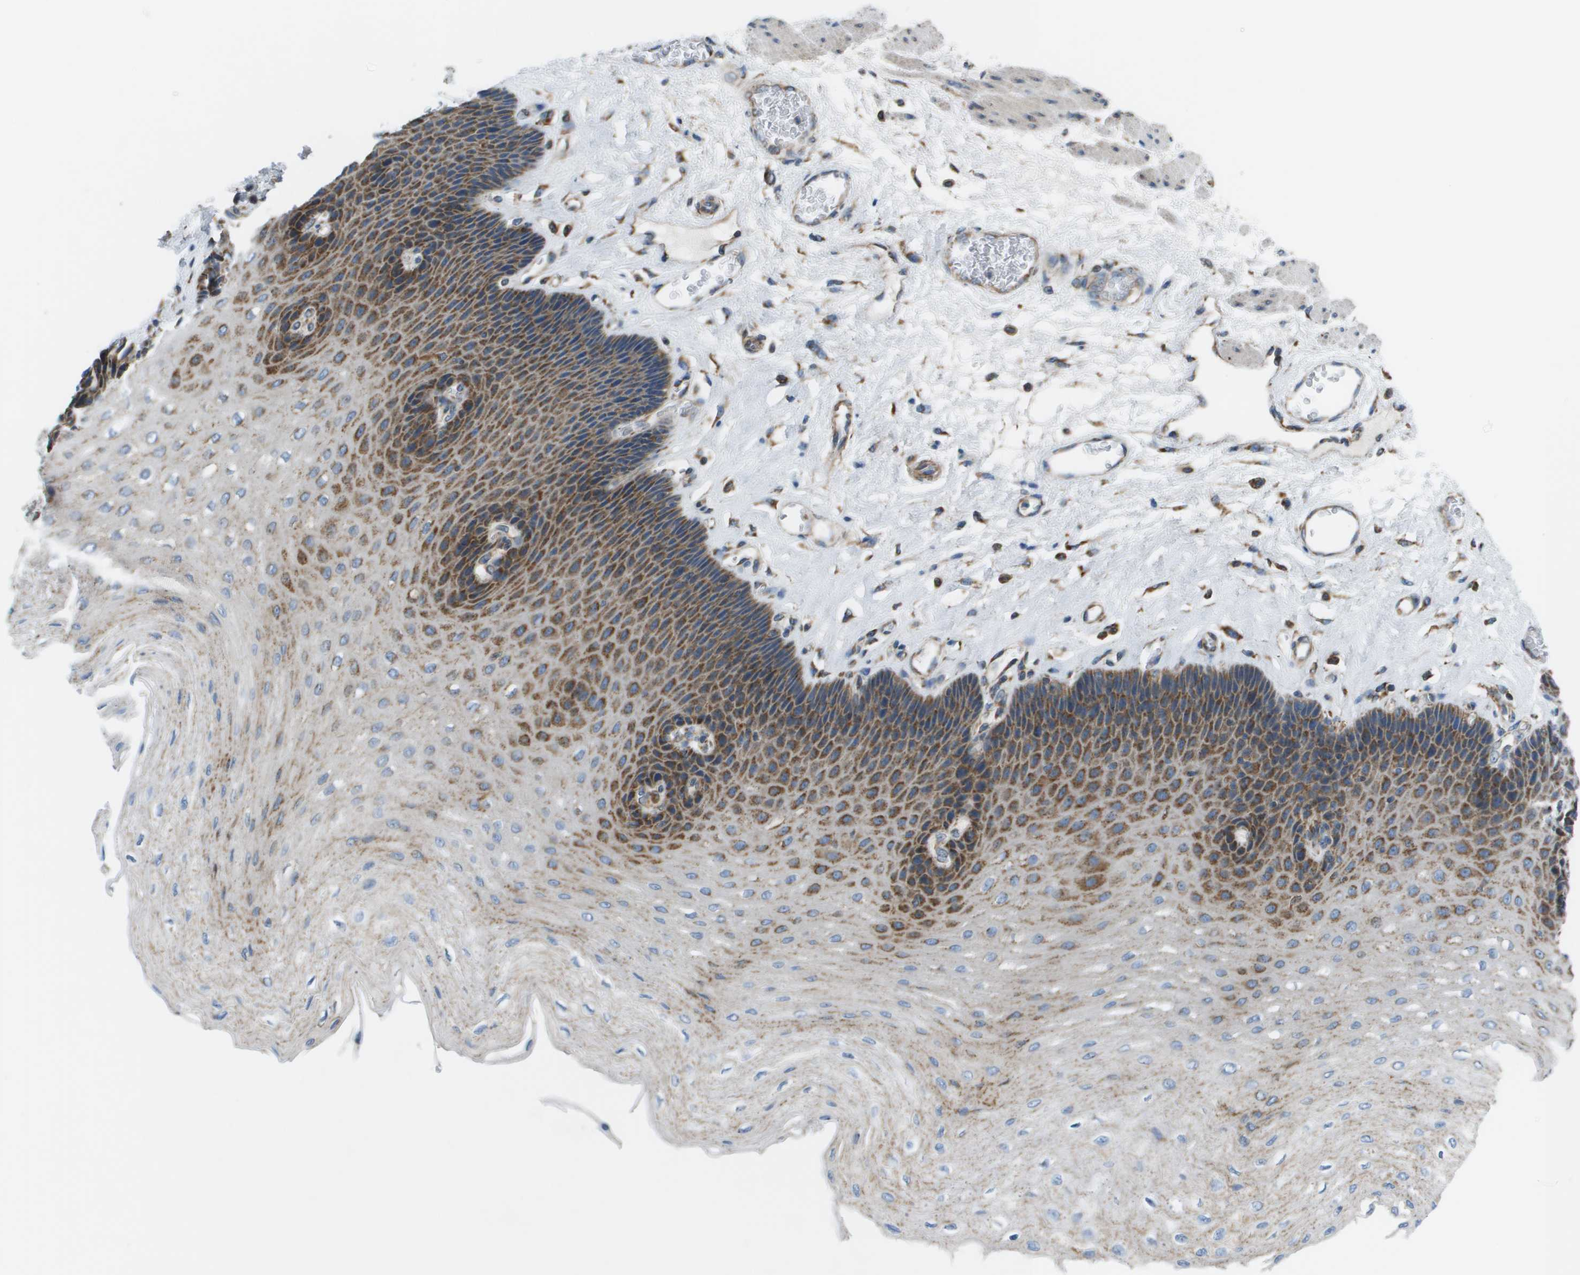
{"staining": {"intensity": "moderate", "quantity": ">75%", "location": "cytoplasmic/membranous"}, "tissue": "esophagus", "cell_type": "Squamous epithelial cells", "image_type": "normal", "snomed": [{"axis": "morphology", "description": "Normal tissue, NOS"}, {"axis": "topography", "description": "Esophagus"}], "caption": "Moderate cytoplasmic/membranous expression is appreciated in approximately >75% of squamous epithelial cells in benign esophagus. The staining was performed using DAB (3,3'-diaminobenzidine) to visualize the protein expression in brown, while the nuclei were stained in blue with hematoxylin (Magnification: 20x).", "gene": "TAOK3", "patient": {"sex": "female", "age": 72}}